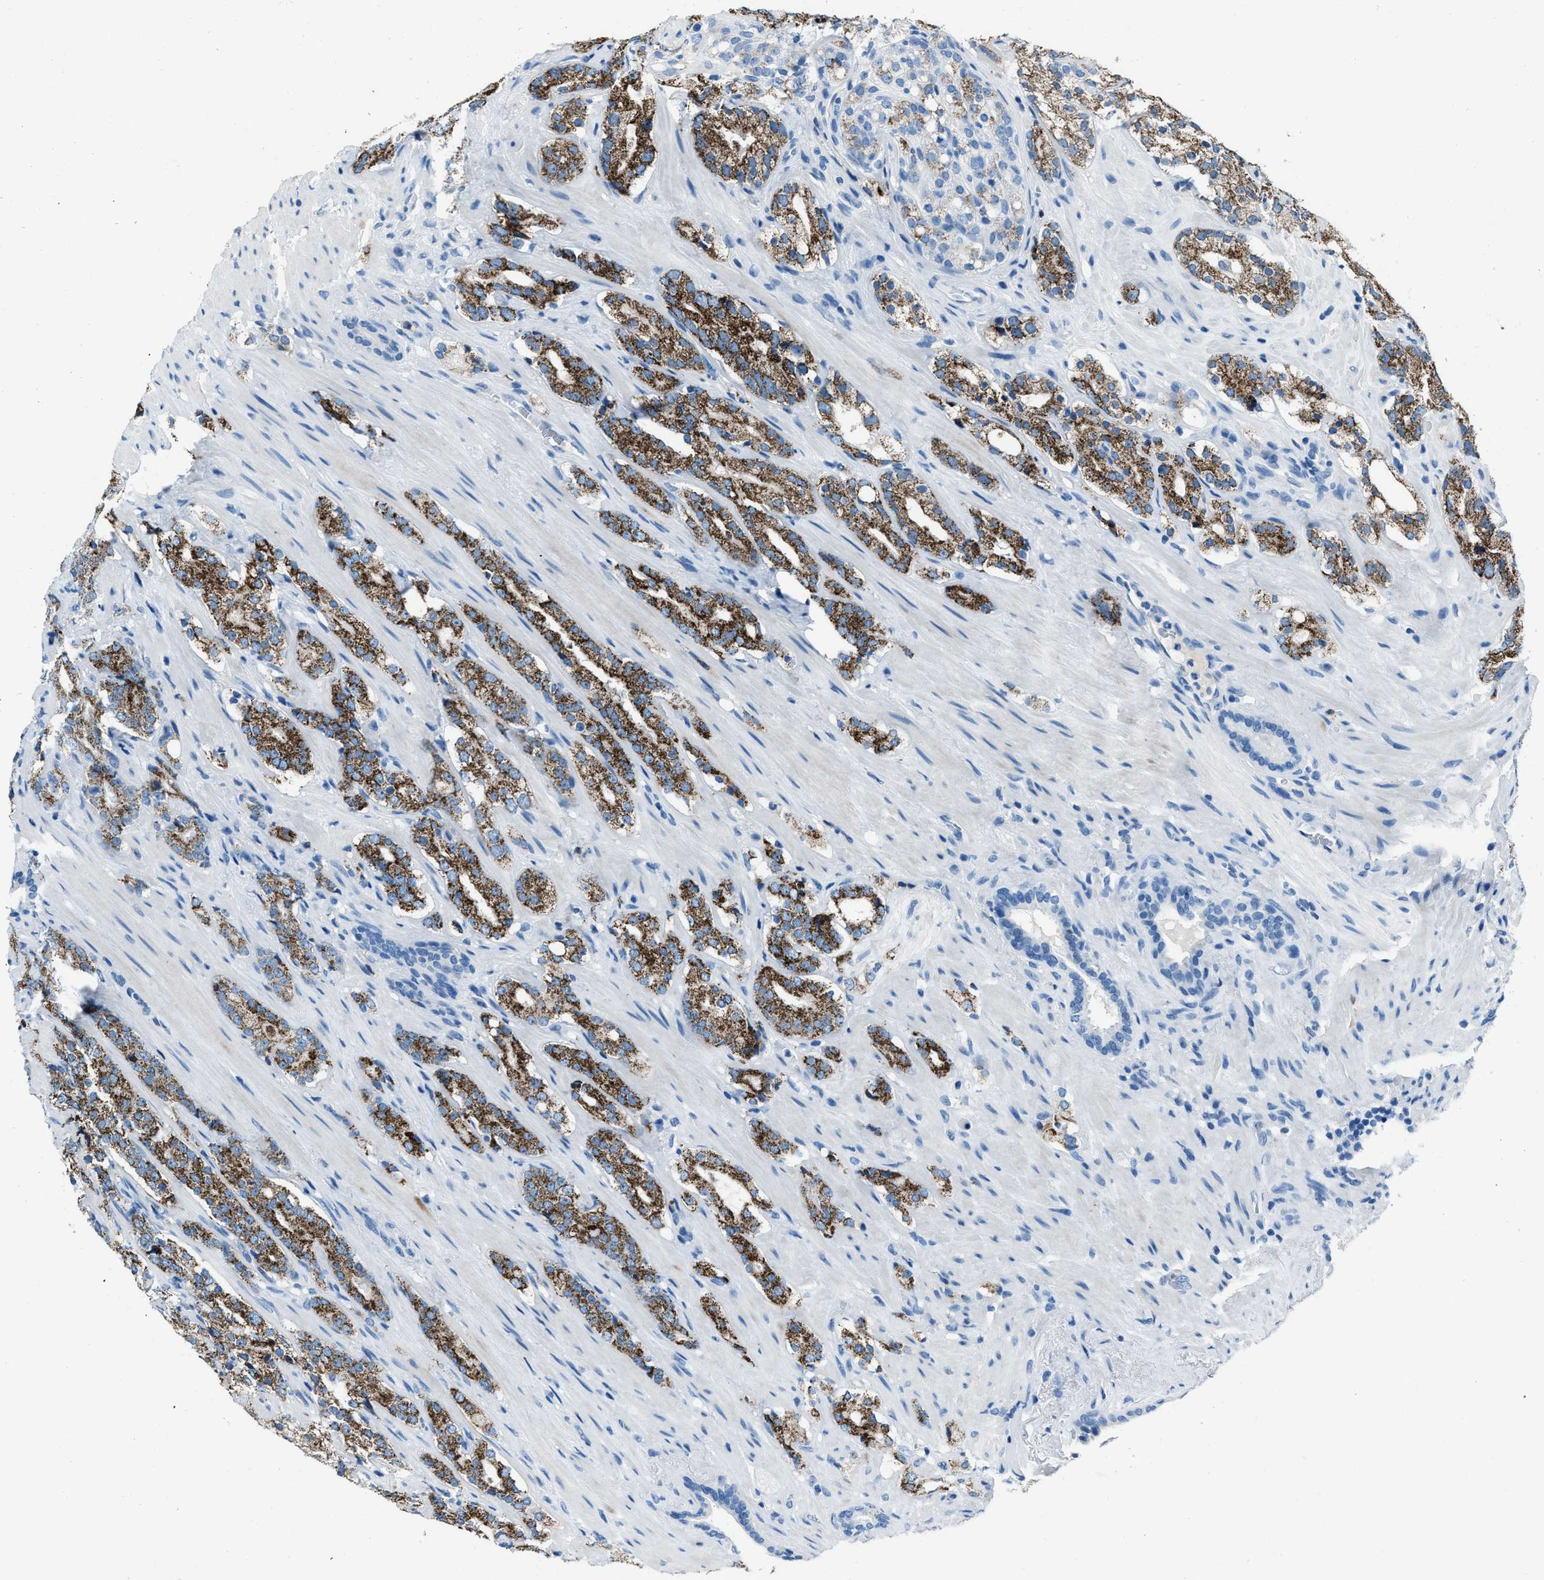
{"staining": {"intensity": "strong", "quantity": ">75%", "location": "cytoplasmic/membranous"}, "tissue": "prostate cancer", "cell_type": "Tumor cells", "image_type": "cancer", "snomed": [{"axis": "morphology", "description": "Adenocarcinoma, High grade"}, {"axis": "topography", "description": "Prostate"}], "caption": "Prostate adenocarcinoma (high-grade) stained with a brown dye demonstrates strong cytoplasmic/membranous positive staining in approximately >75% of tumor cells.", "gene": "AMACR", "patient": {"sex": "male", "age": 71}}